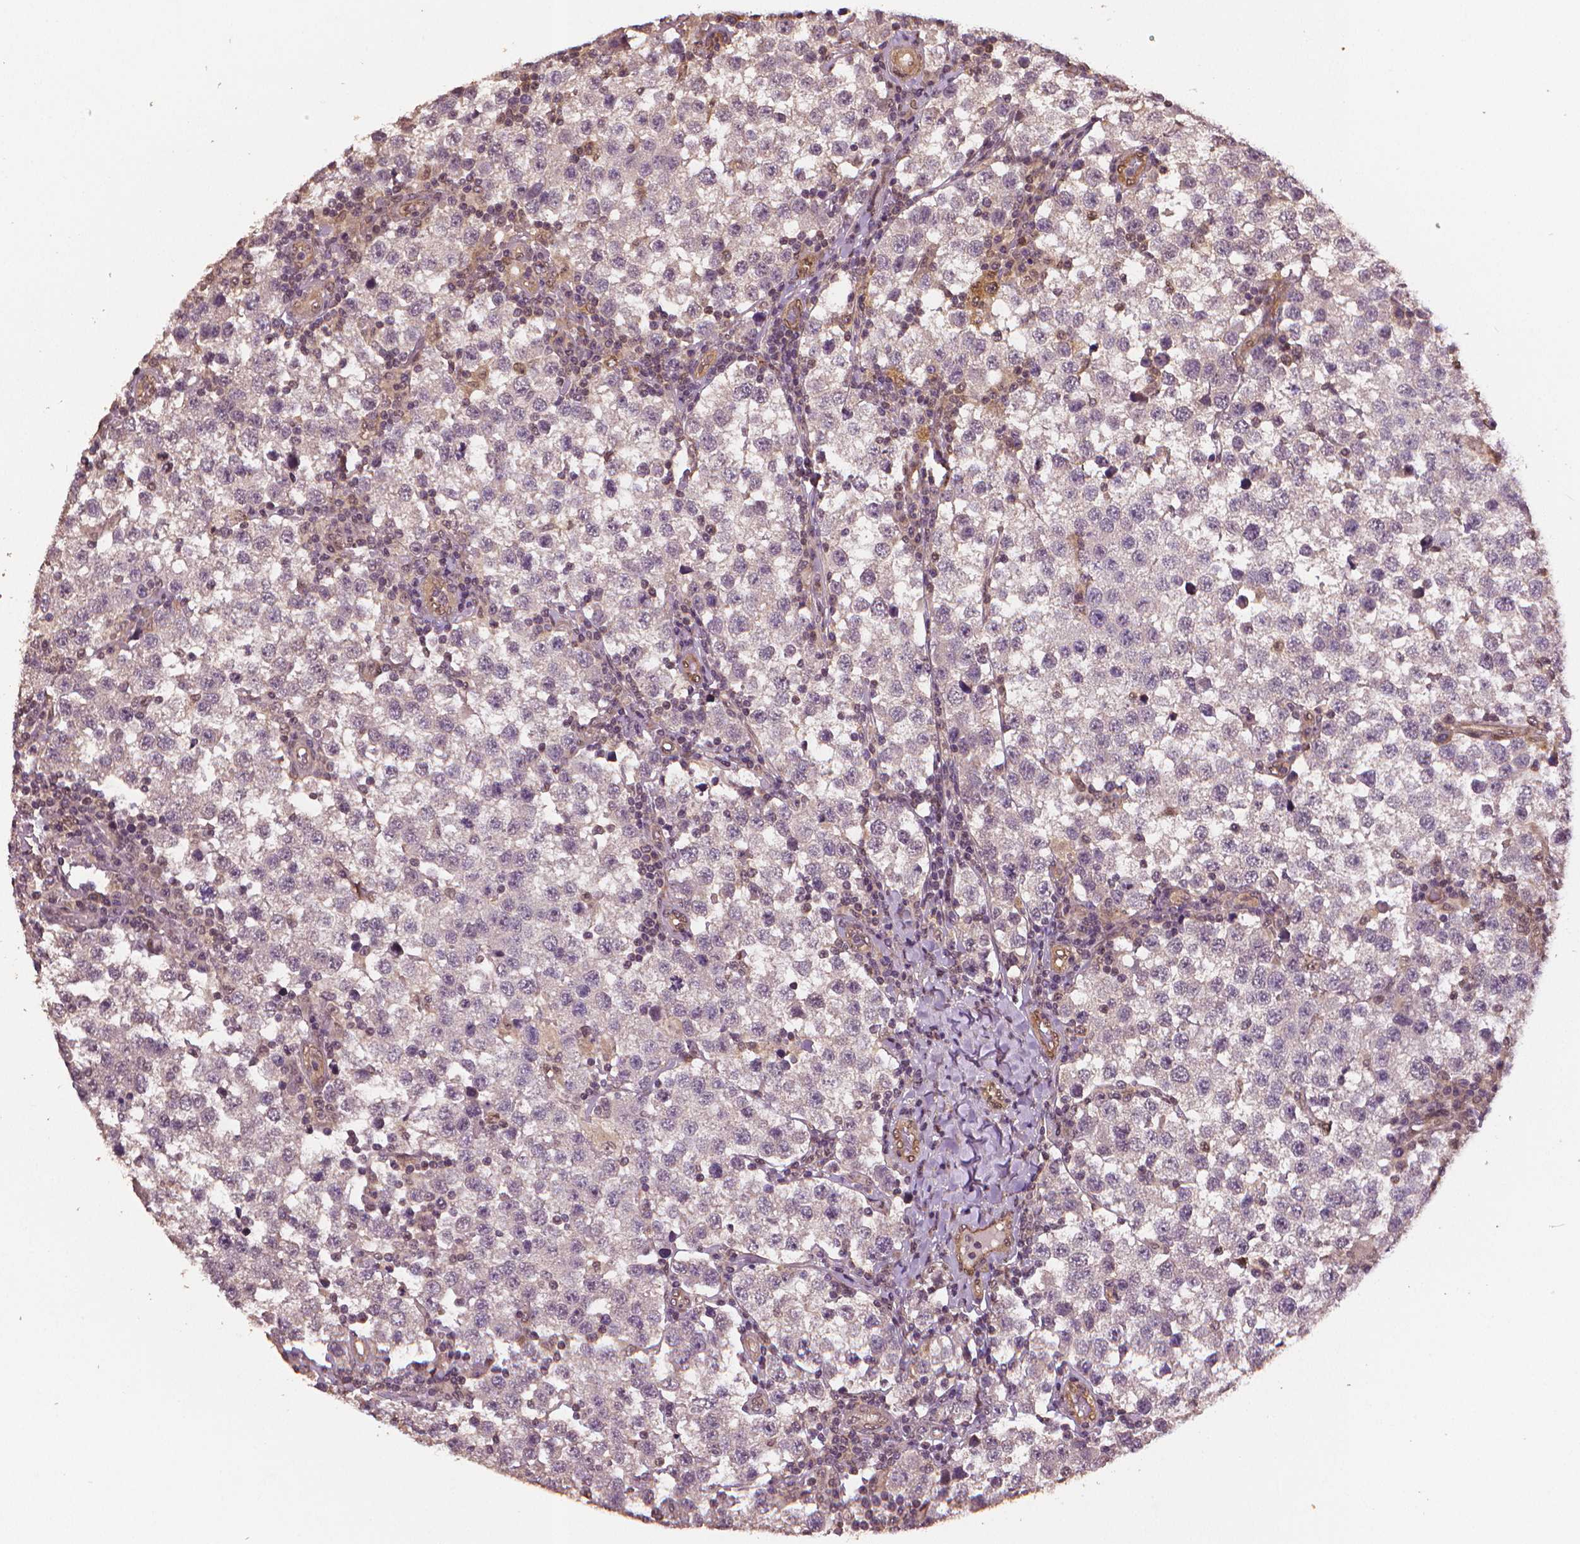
{"staining": {"intensity": "negative", "quantity": "none", "location": "none"}, "tissue": "testis cancer", "cell_type": "Tumor cells", "image_type": "cancer", "snomed": [{"axis": "morphology", "description": "Seminoma, NOS"}, {"axis": "topography", "description": "Testis"}], "caption": "Tumor cells are negative for protein expression in human testis cancer.", "gene": "STAT3", "patient": {"sex": "male", "age": 34}}